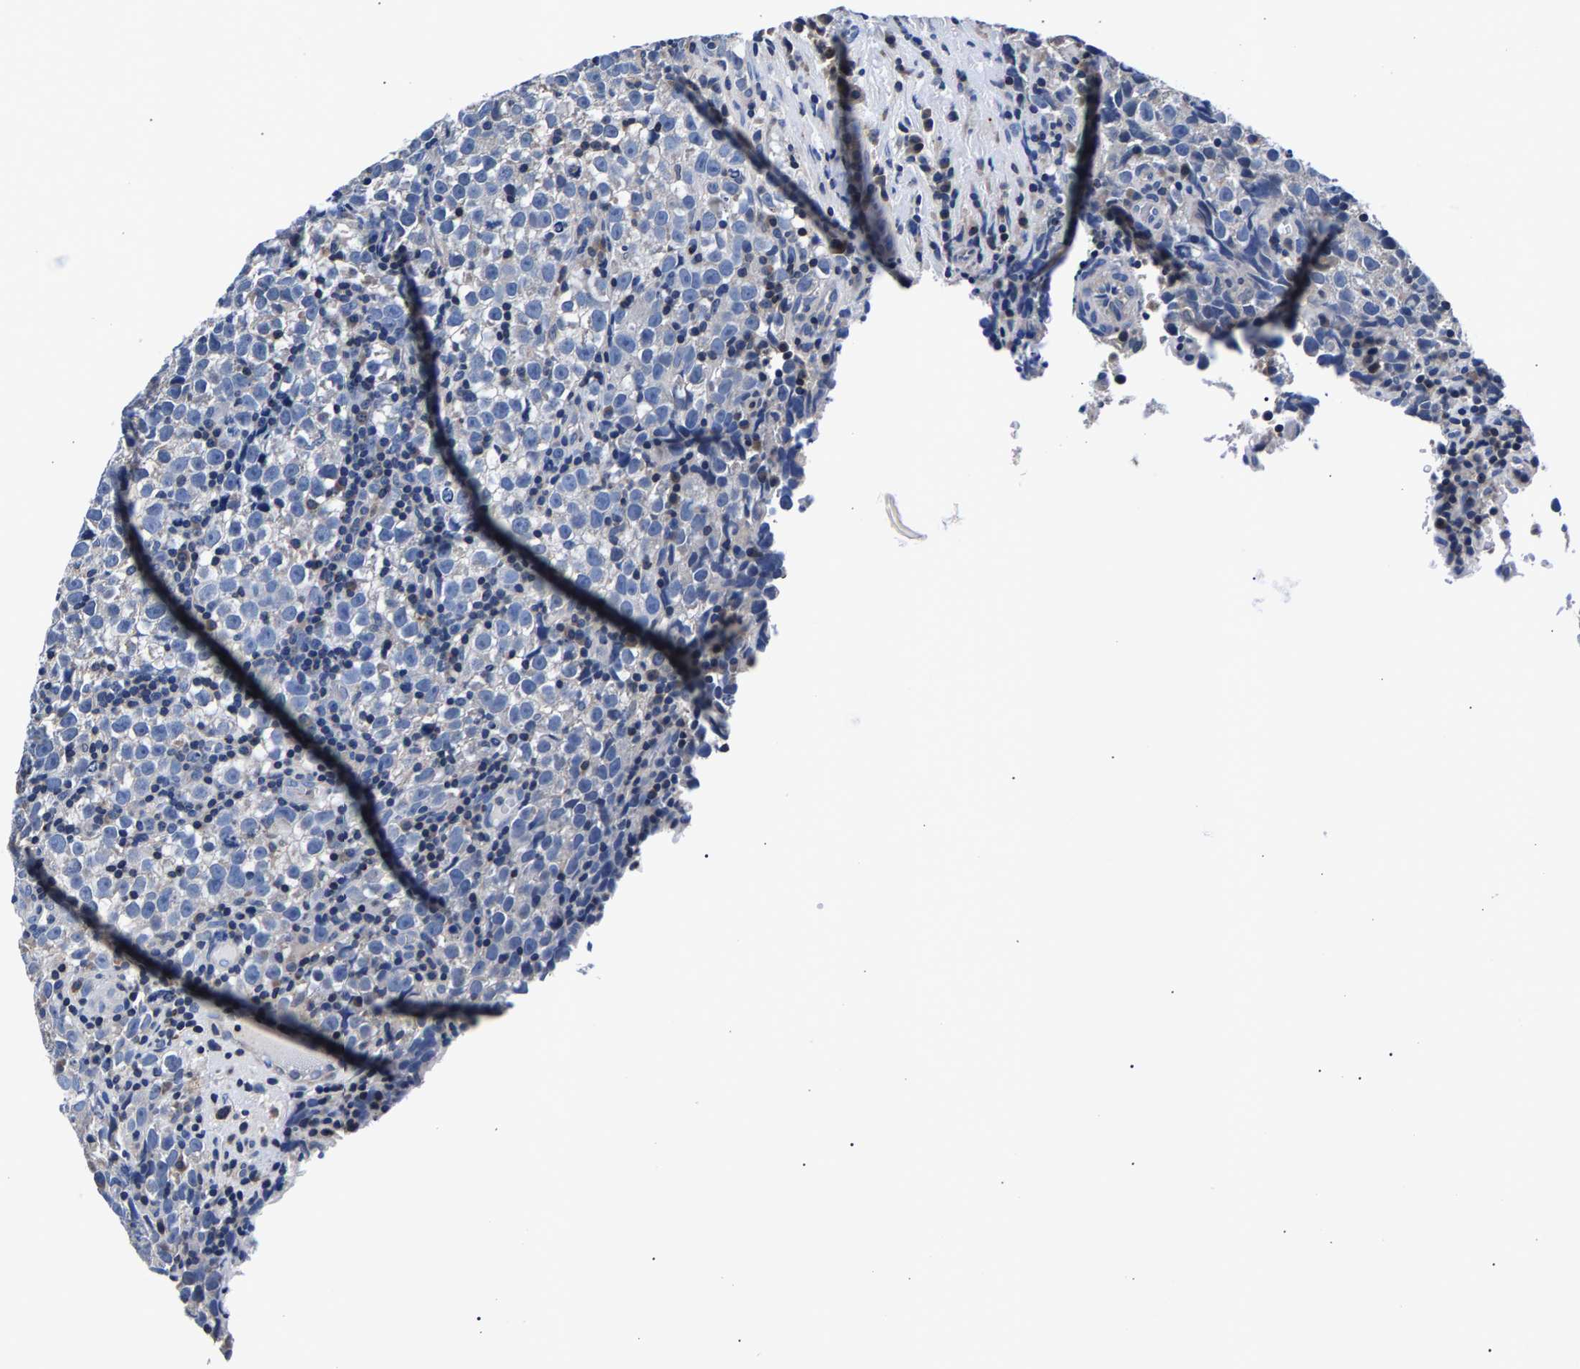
{"staining": {"intensity": "negative", "quantity": "none", "location": "none"}, "tissue": "testis cancer", "cell_type": "Tumor cells", "image_type": "cancer", "snomed": [{"axis": "morphology", "description": "Normal tissue, NOS"}, {"axis": "morphology", "description": "Seminoma, NOS"}, {"axis": "topography", "description": "Testis"}], "caption": "Testis cancer (seminoma) was stained to show a protein in brown. There is no significant expression in tumor cells.", "gene": "PHF24", "patient": {"sex": "male", "age": 43}}